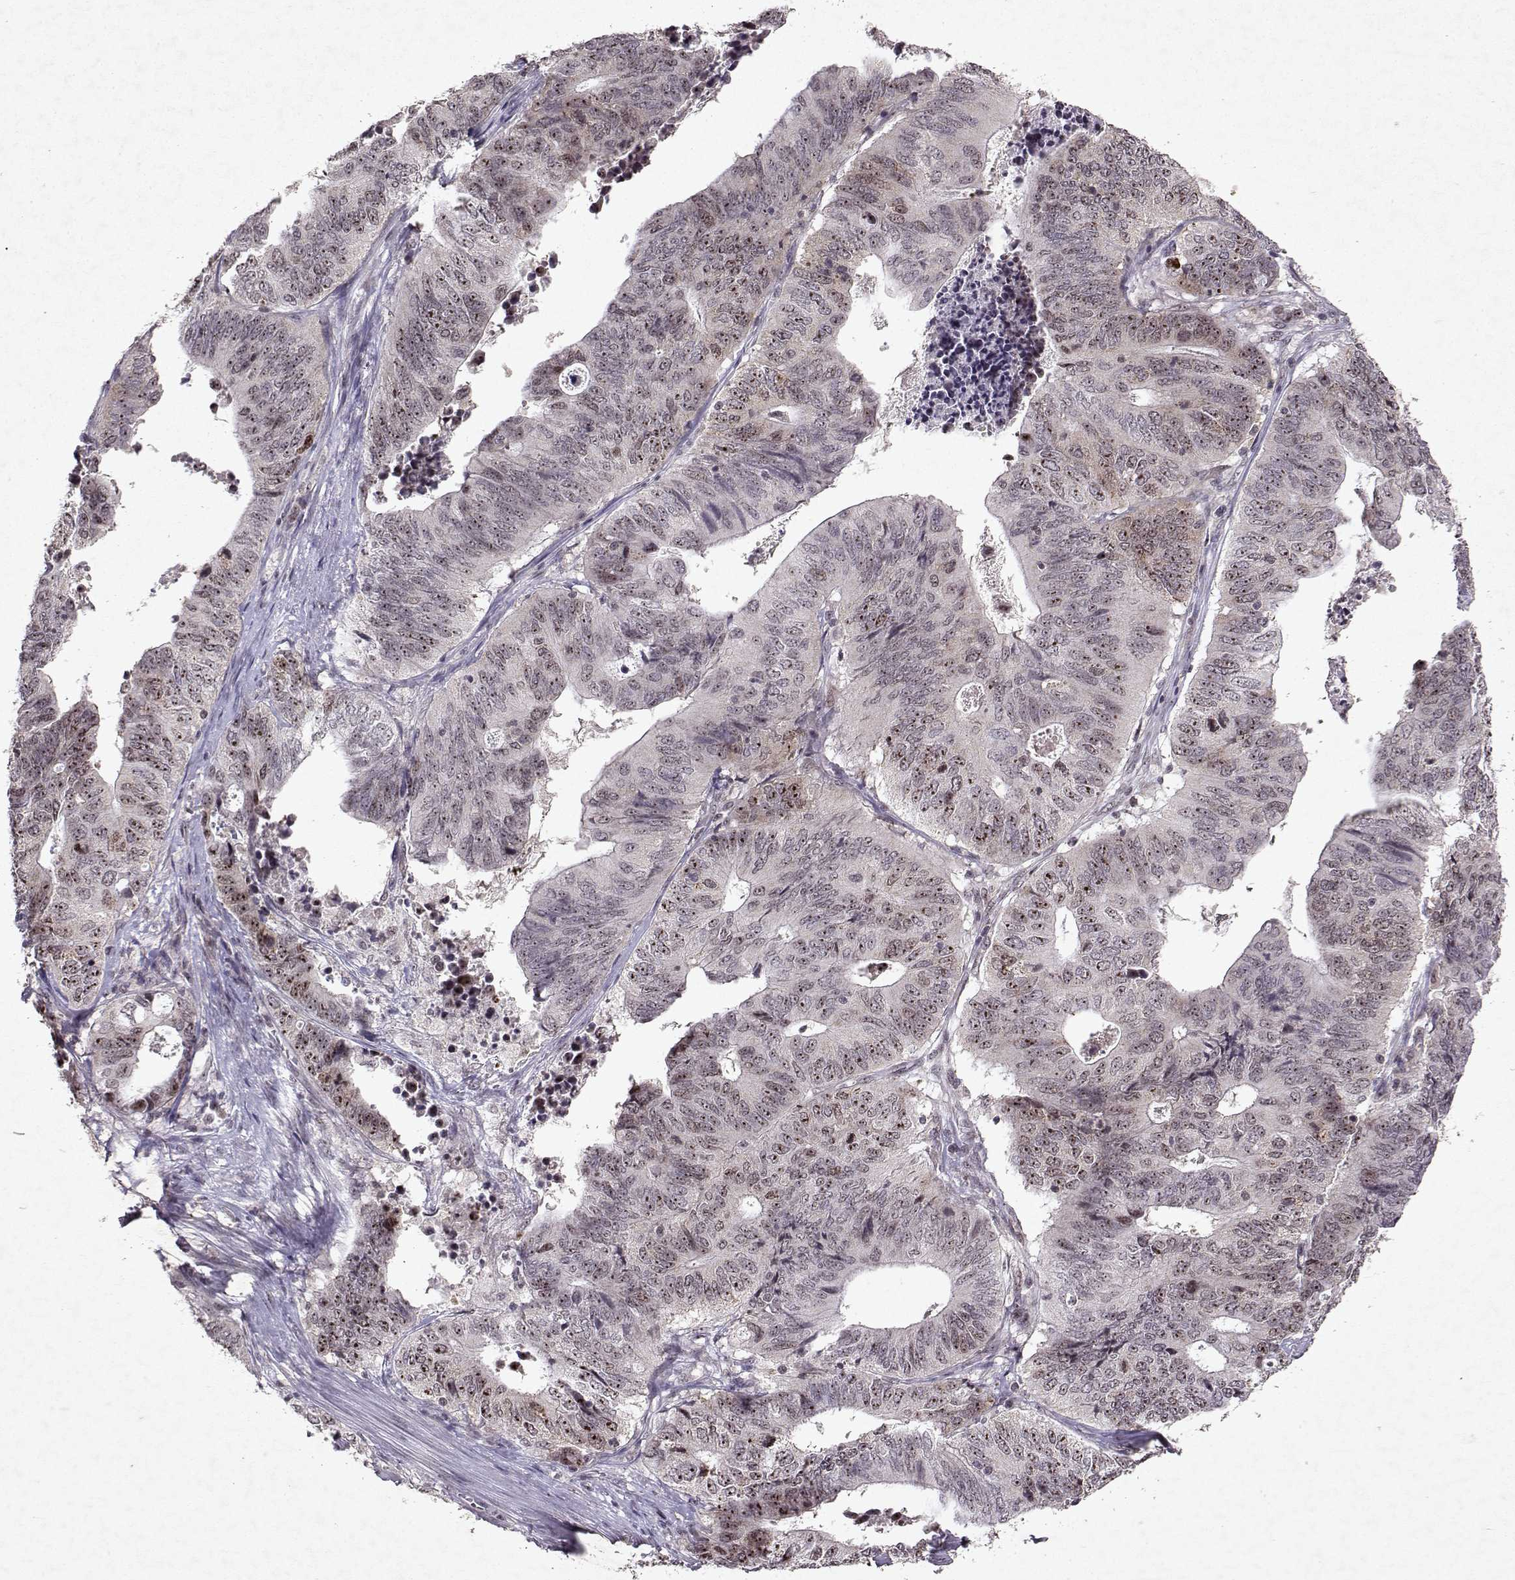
{"staining": {"intensity": "moderate", "quantity": "25%-75%", "location": "nuclear"}, "tissue": "stomach cancer", "cell_type": "Tumor cells", "image_type": "cancer", "snomed": [{"axis": "morphology", "description": "Adenocarcinoma, NOS"}, {"axis": "topography", "description": "Stomach, upper"}], "caption": "Stomach adenocarcinoma stained with DAB IHC exhibits medium levels of moderate nuclear expression in approximately 25%-75% of tumor cells.", "gene": "DDX56", "patient": {"sex": "female", "age": 67}}